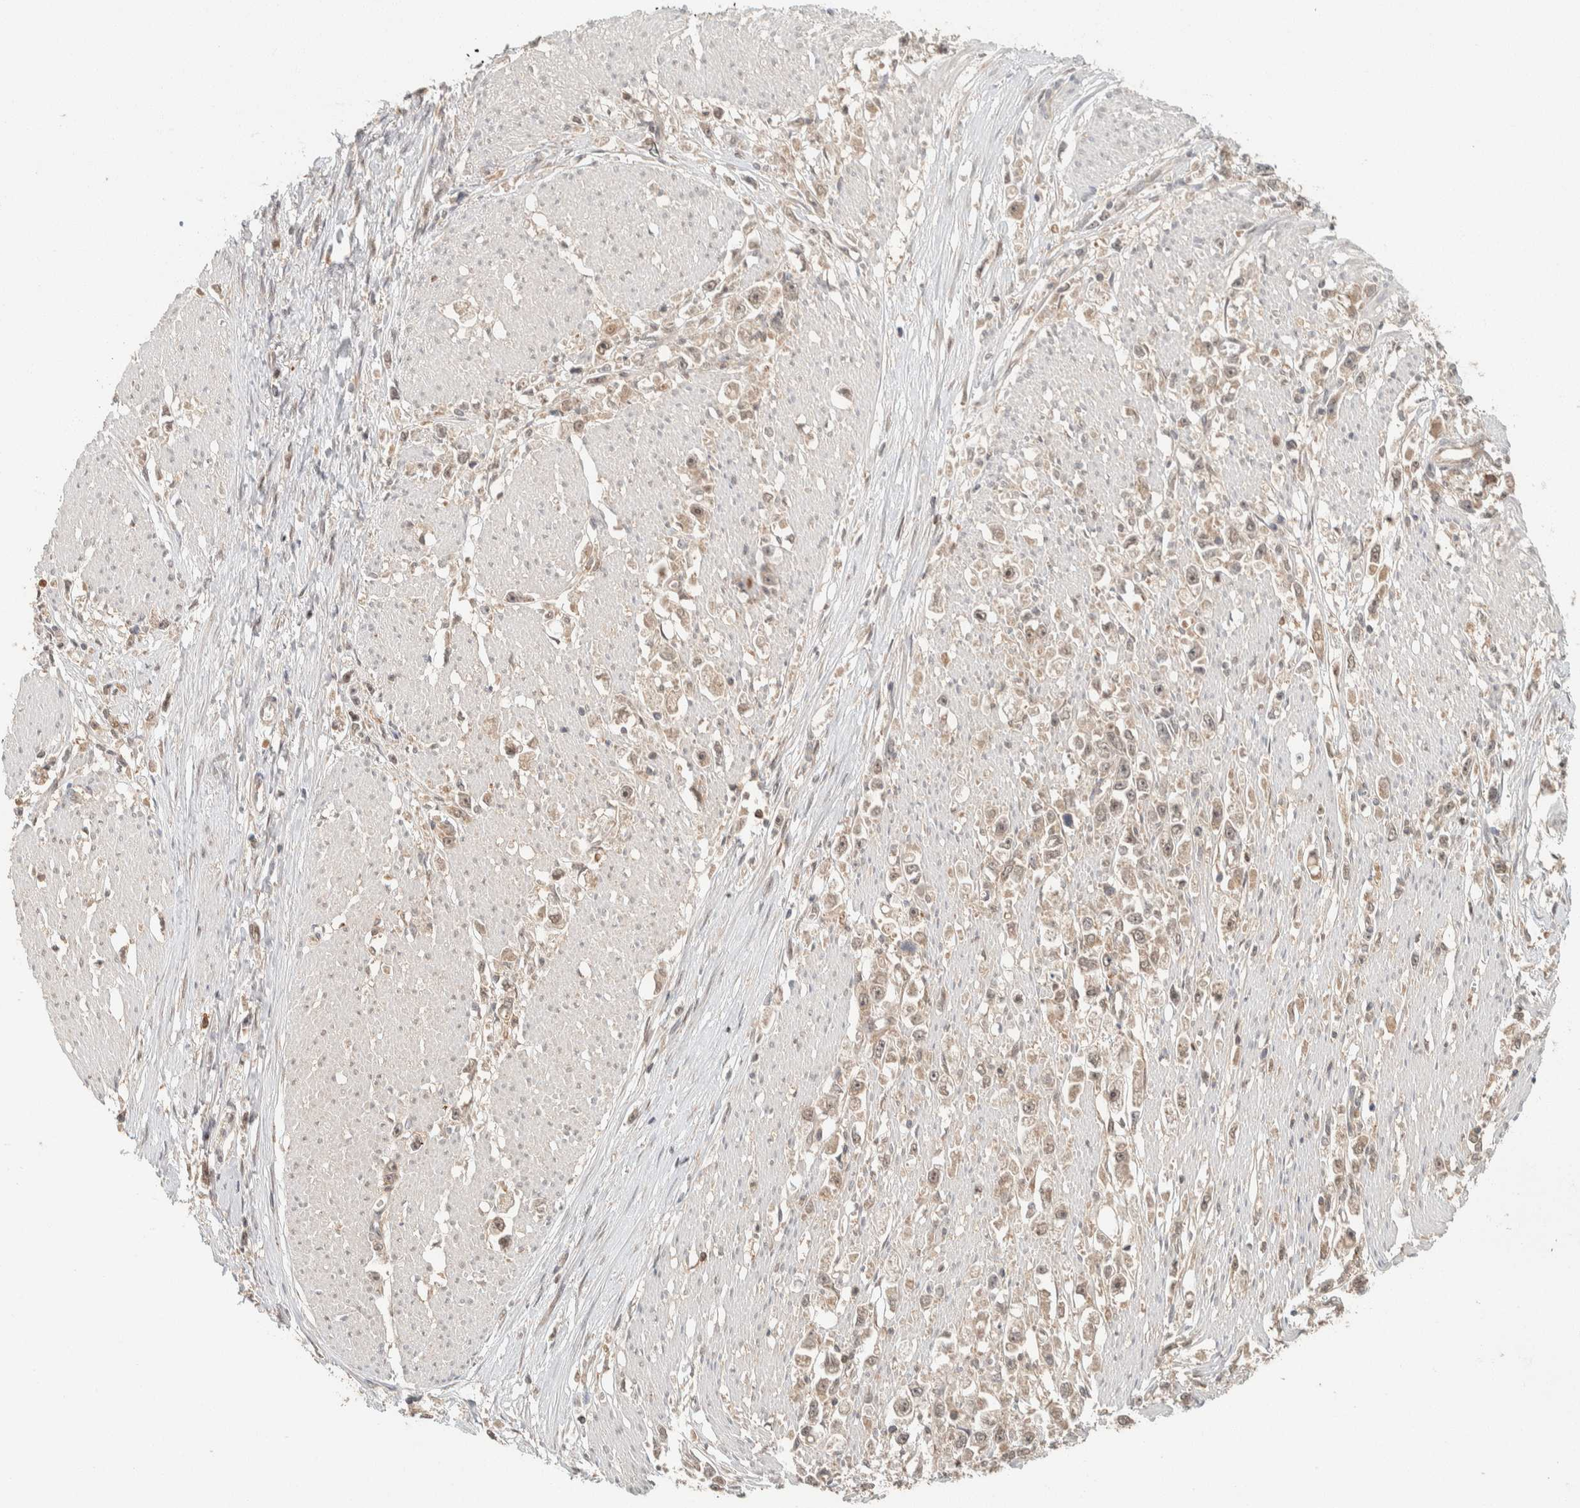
{"staining": {"intensity": "weak", "quantity": "25%-75%", "location": "cytoplasmic/membranous,nuclear"}, "tissue": "stomach cancer", "cell_type": "Tumor cells", "image_type": "cancer", "snomed": [{"axis": "morphology", "description": "Adenocarcinoma, NOS"}, {"axis": "topography", "description": "Stomach"}], "caption": "Tumor cells exhibit low levels of weak cytoplasmic/membranous and nuclear expression in approximately 25%-75% of cells in human stomach cancer (adenocarcinoma).", "gene": "ZNF567", "patient": {"sex": "female", "age": 59}}